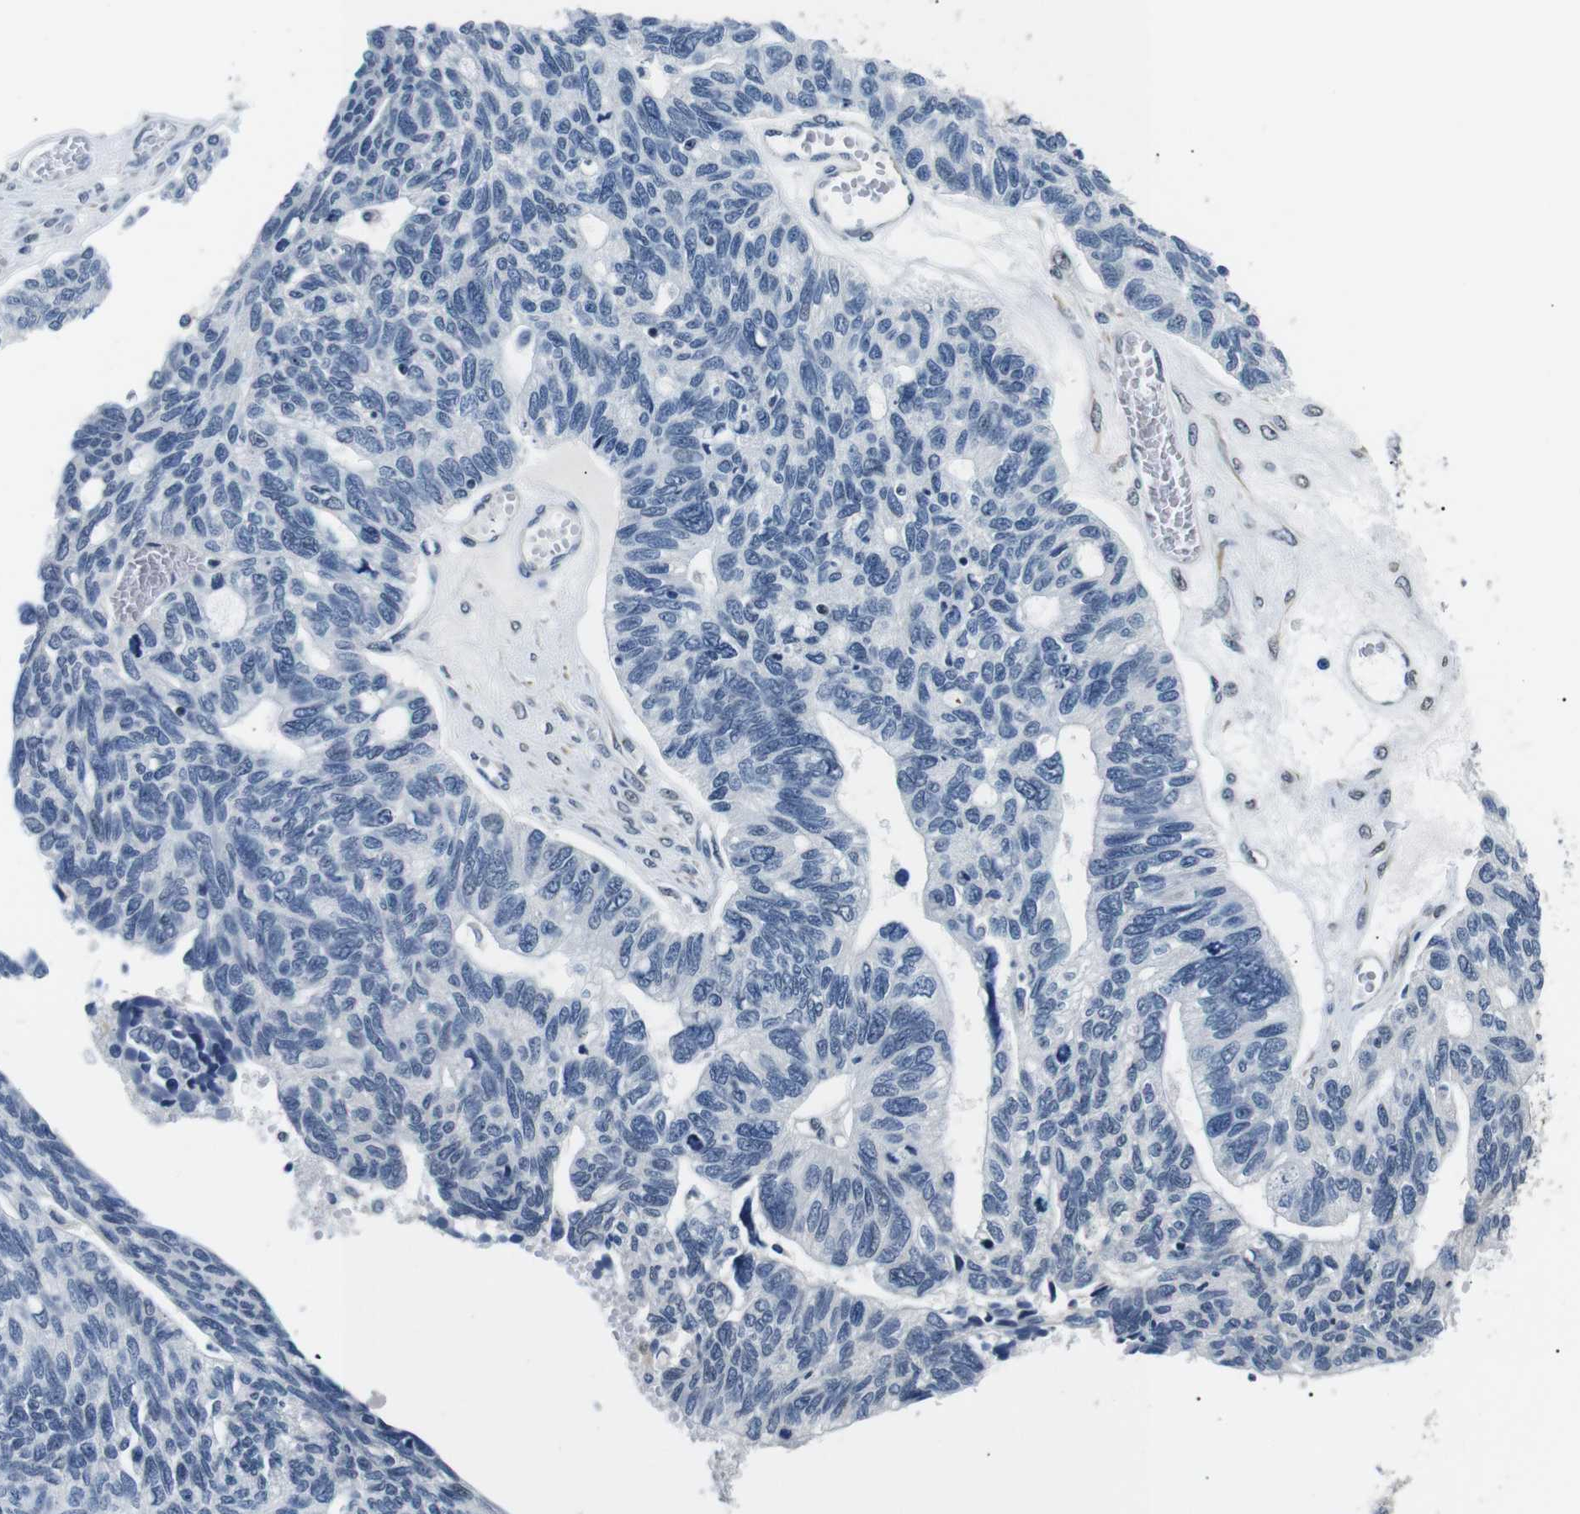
{"staining": {"intensity": "negative", "quantity": "none", "location": "none"}, "tissue": "ovarian cancer", "cell_type": "Tumor cells", "image_type": "cancer", "snomed": [{"axis": "morphology", "description": "Cystadenocarcinoma, serous, NOS"}, {"axis": "topography", "description": "Ovary"}], "caption": "A histopathology image of human serous cystadenocarcinoma (ovarian) is negative for staining in tumor cells. (IHC, brightfield microscopy, high magnification).", "gene": "TAFA1", "patient": {"sex": "female", "age": 79}}